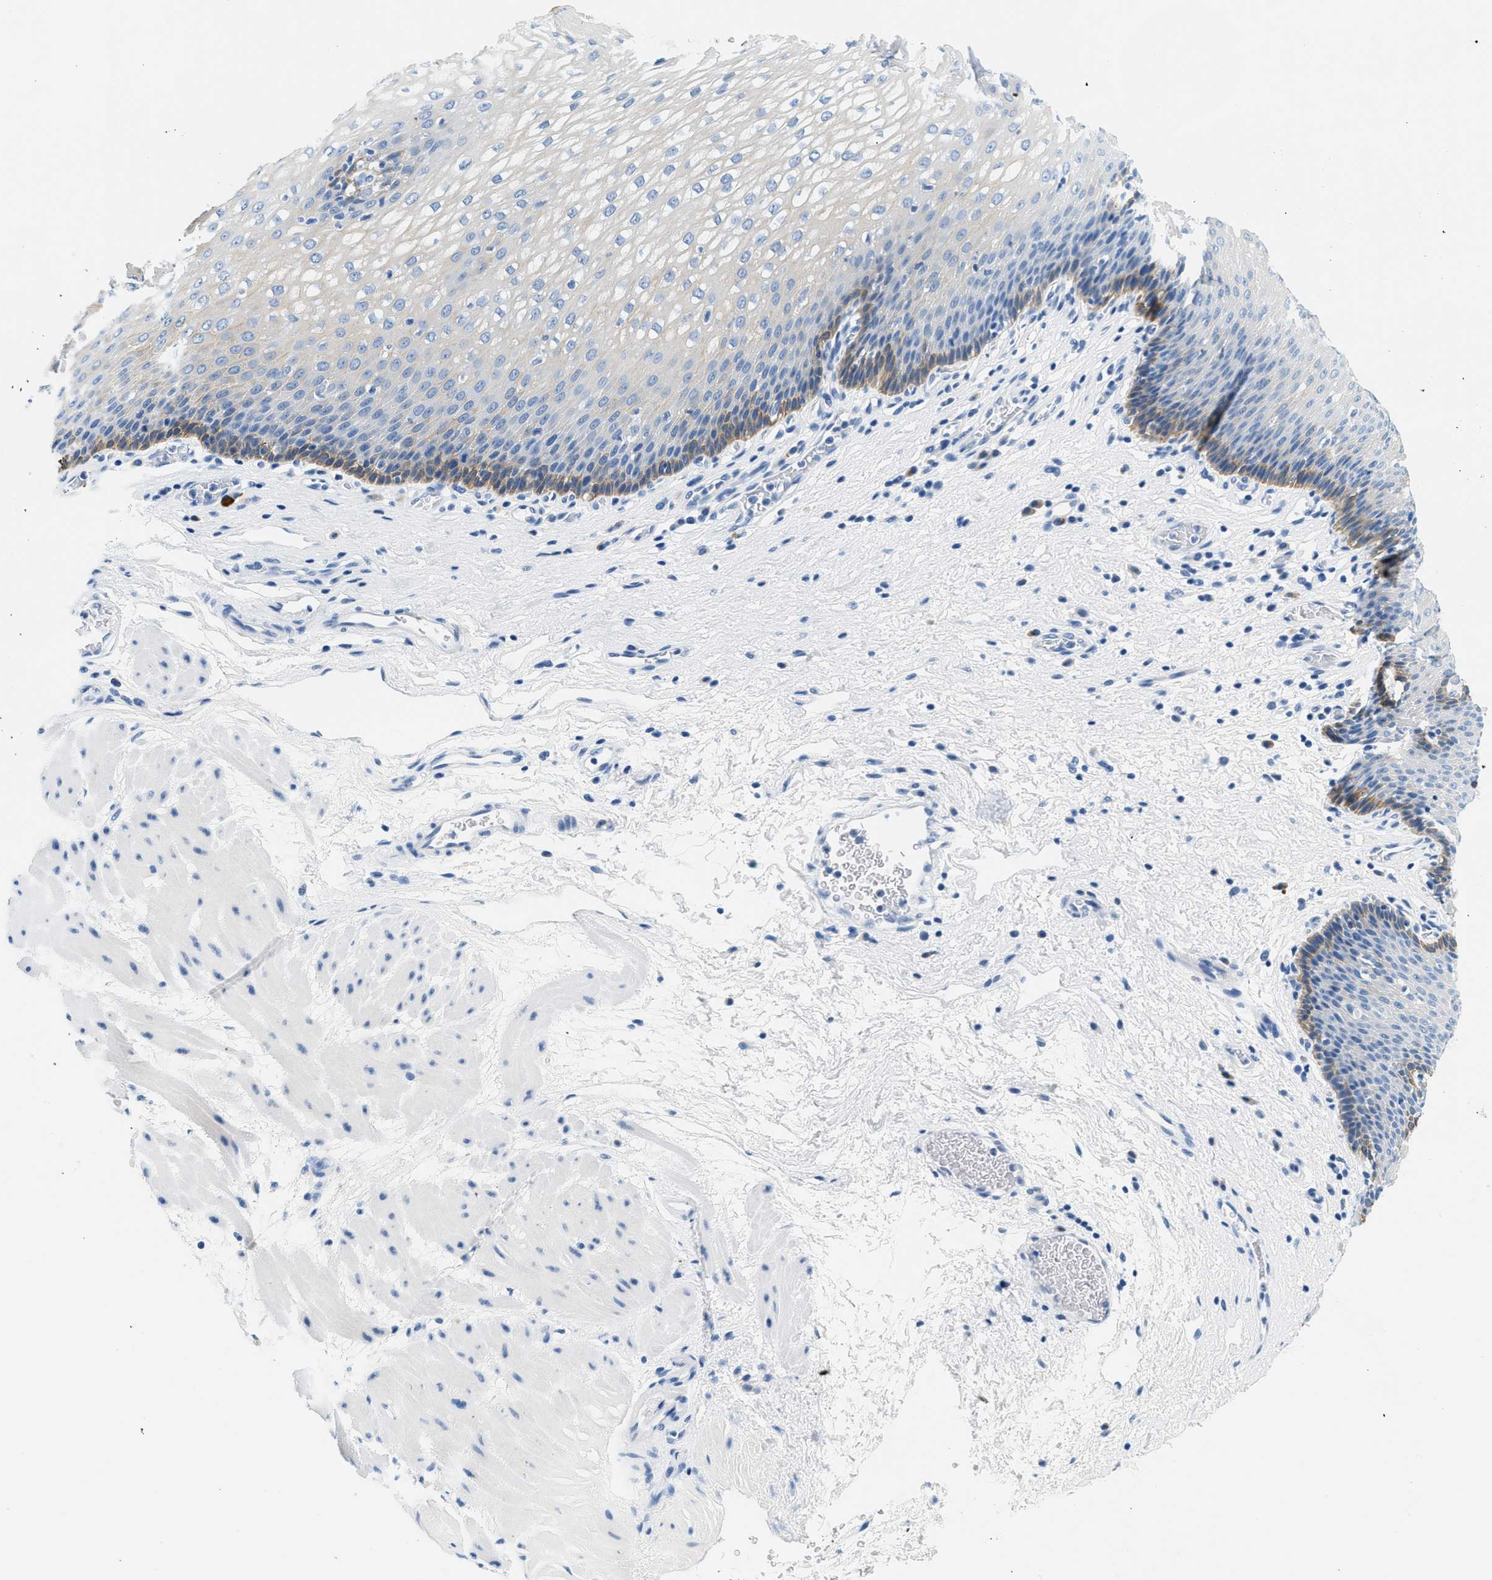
{"staining": {"intensity": "weak", "quantity": "25%-75%", "location": "cytoplasmic/membranous"}, "tissue": "esophagus", "cell_type": "Squamous epithelial cells", "image_type": "normal", "snomed": [{"axis": "morphology", "description": "Normal tissue, NOS"}, {"axis": "topography", "description": "Esophagus"}], "caption": "An image of human esophagus stained for a protein displays weak cytoplasmic/membranous brown staining in squamous epithelial cells. (Brightfield microscopy of DAB IHC at high magnification).", "gene": "STXBP2", "patient": {"sex": "male", "age": 48}}